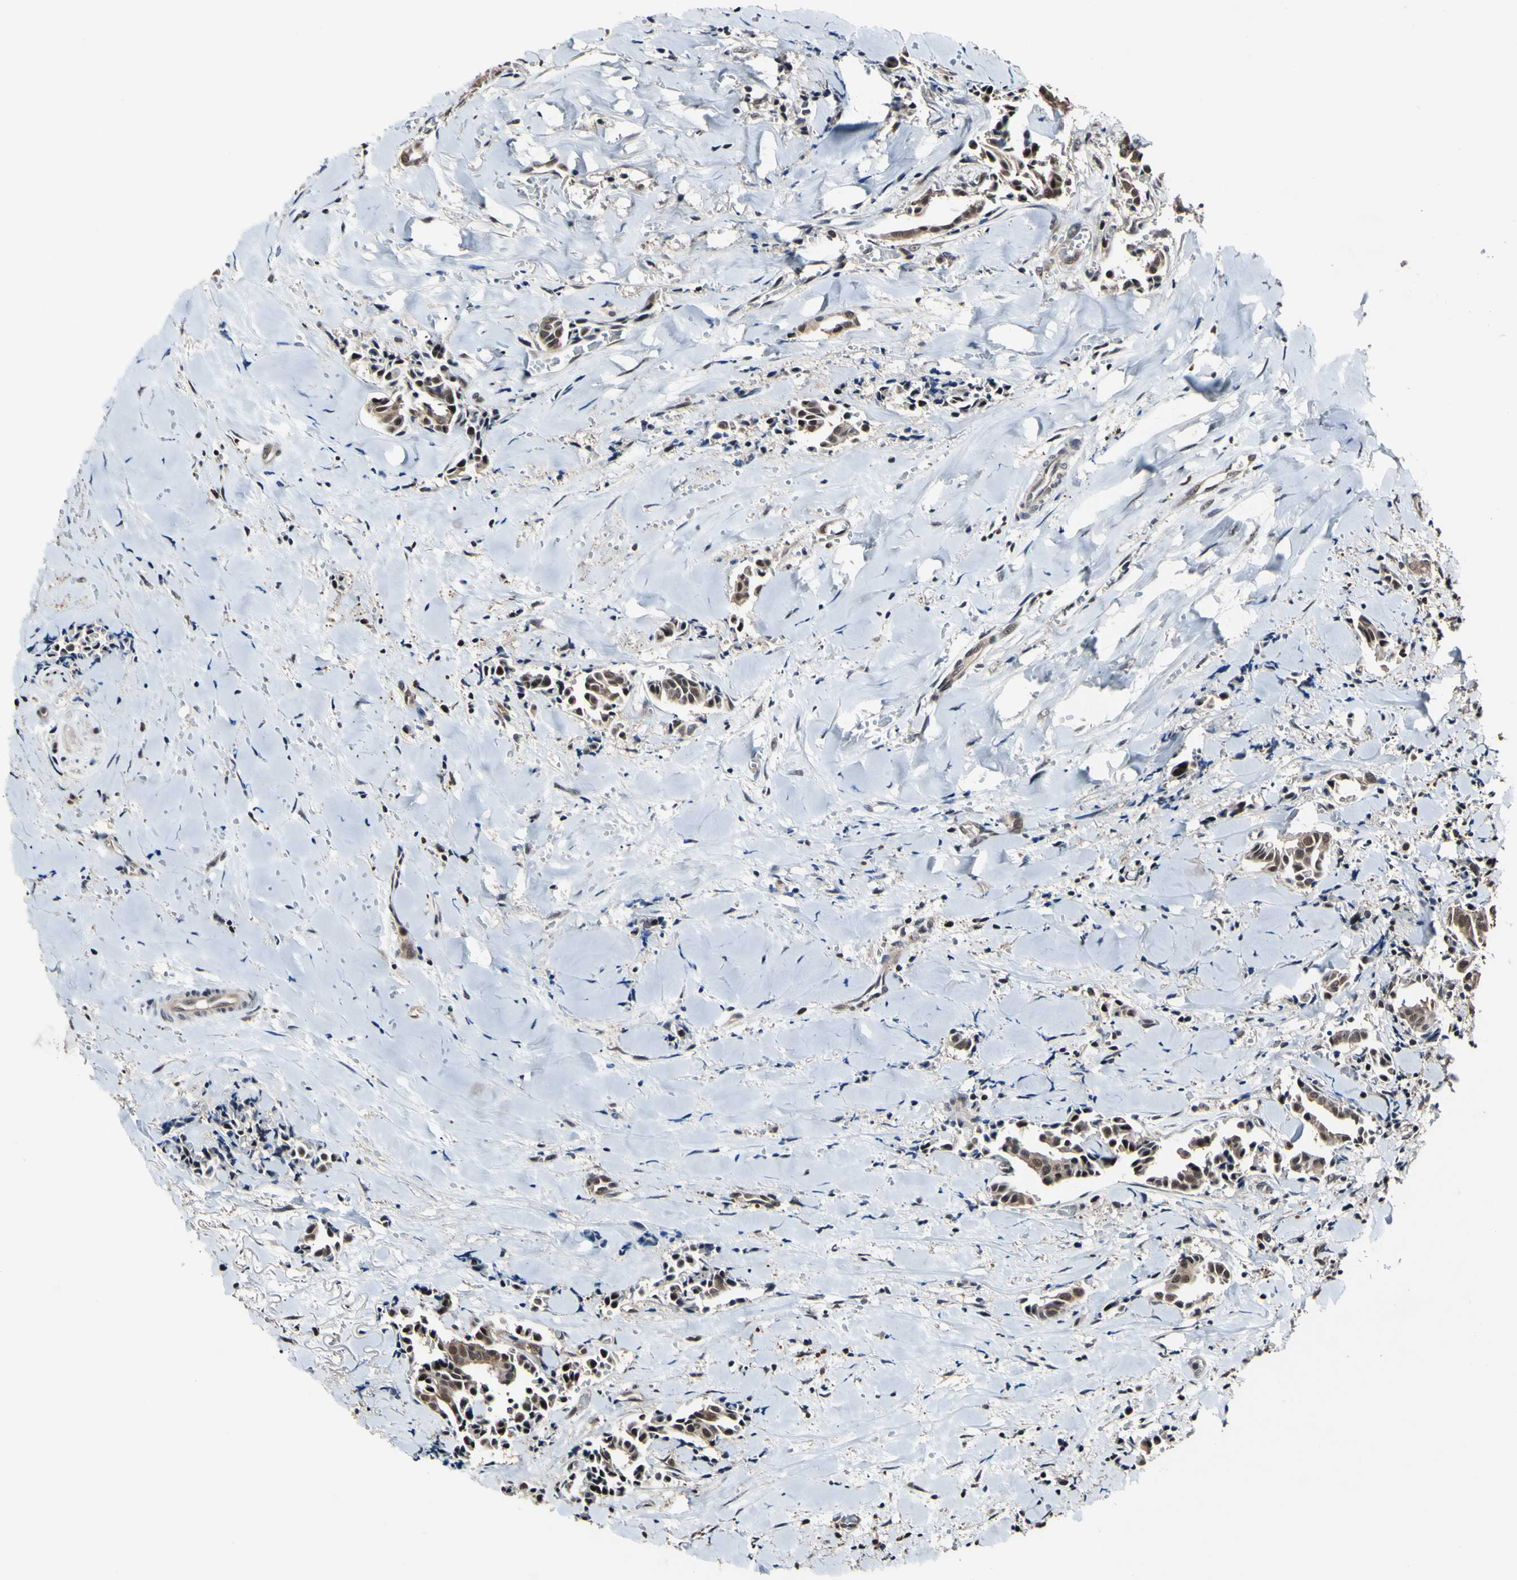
{"staining": {"intensity": "weak", "quantity": ">75%", "location": "cytoplasmic/membranous,nuclear"}, "tissue": "head and neck cancer", "cell_type": "Tumor cells", "image_type": "cancer", "snomed": [{"axis": "morphology", "description": "Adenocarcinoma, NOS"}, {"axis": "topography", "description": "Salivary gland"}, {"axis": "topography", "description": "Head-Neck"}], "caption": "The immunohistochemical stain highlights weak cytoplasmic/membranous and nuclear expression in tumor cells of head and neck adenocarcinoma tissue. (DAB IHC with brightfield microscopy, high magnification).", "gene": "PSMD10", "patient": {"sex": "female", "age": 59}}